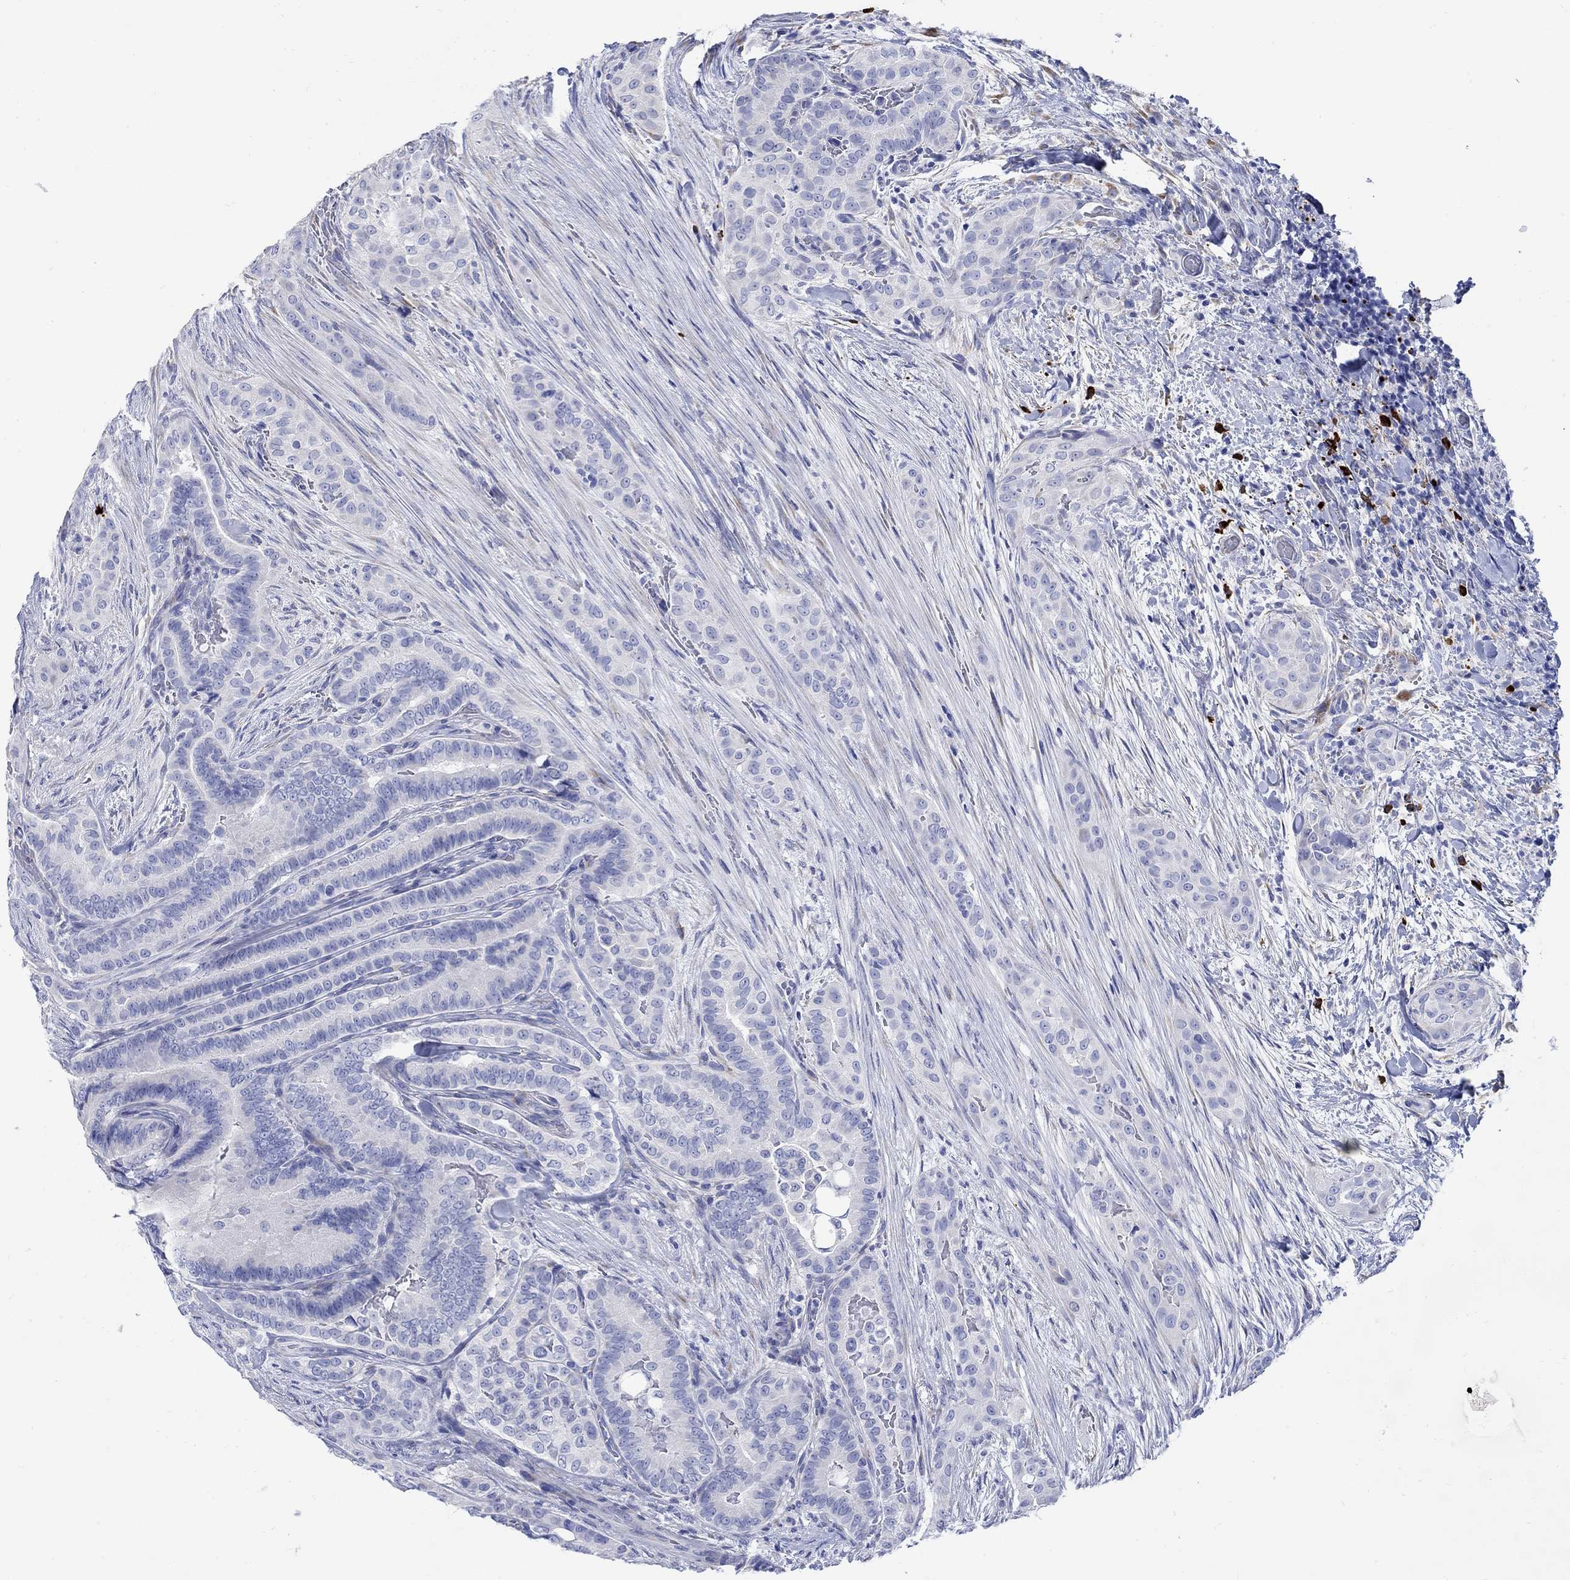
{"staining": {"intensity": "negative", "quantity": "none", "location": "none"}, "tissue": "thyroid cancer", "cell_type": "Tumor cells", "image_type": "cancer", "snomed": [{"axis": "morphology", "description": "Papillary adenocarcinoma, NOS"}, {"axis": "topography", "description": "Thyroid gland"}], "caption": "Immunohistochemistry histopathology image of neoplastic tissue: human thyroid papillary adenocarcinoma stained with DAB (3,3'-diaminobenzidine) displays no significant protein expression in tumor cells.", "gene": "P2RY6", "patient": {"sex": "male", "age": 61}}